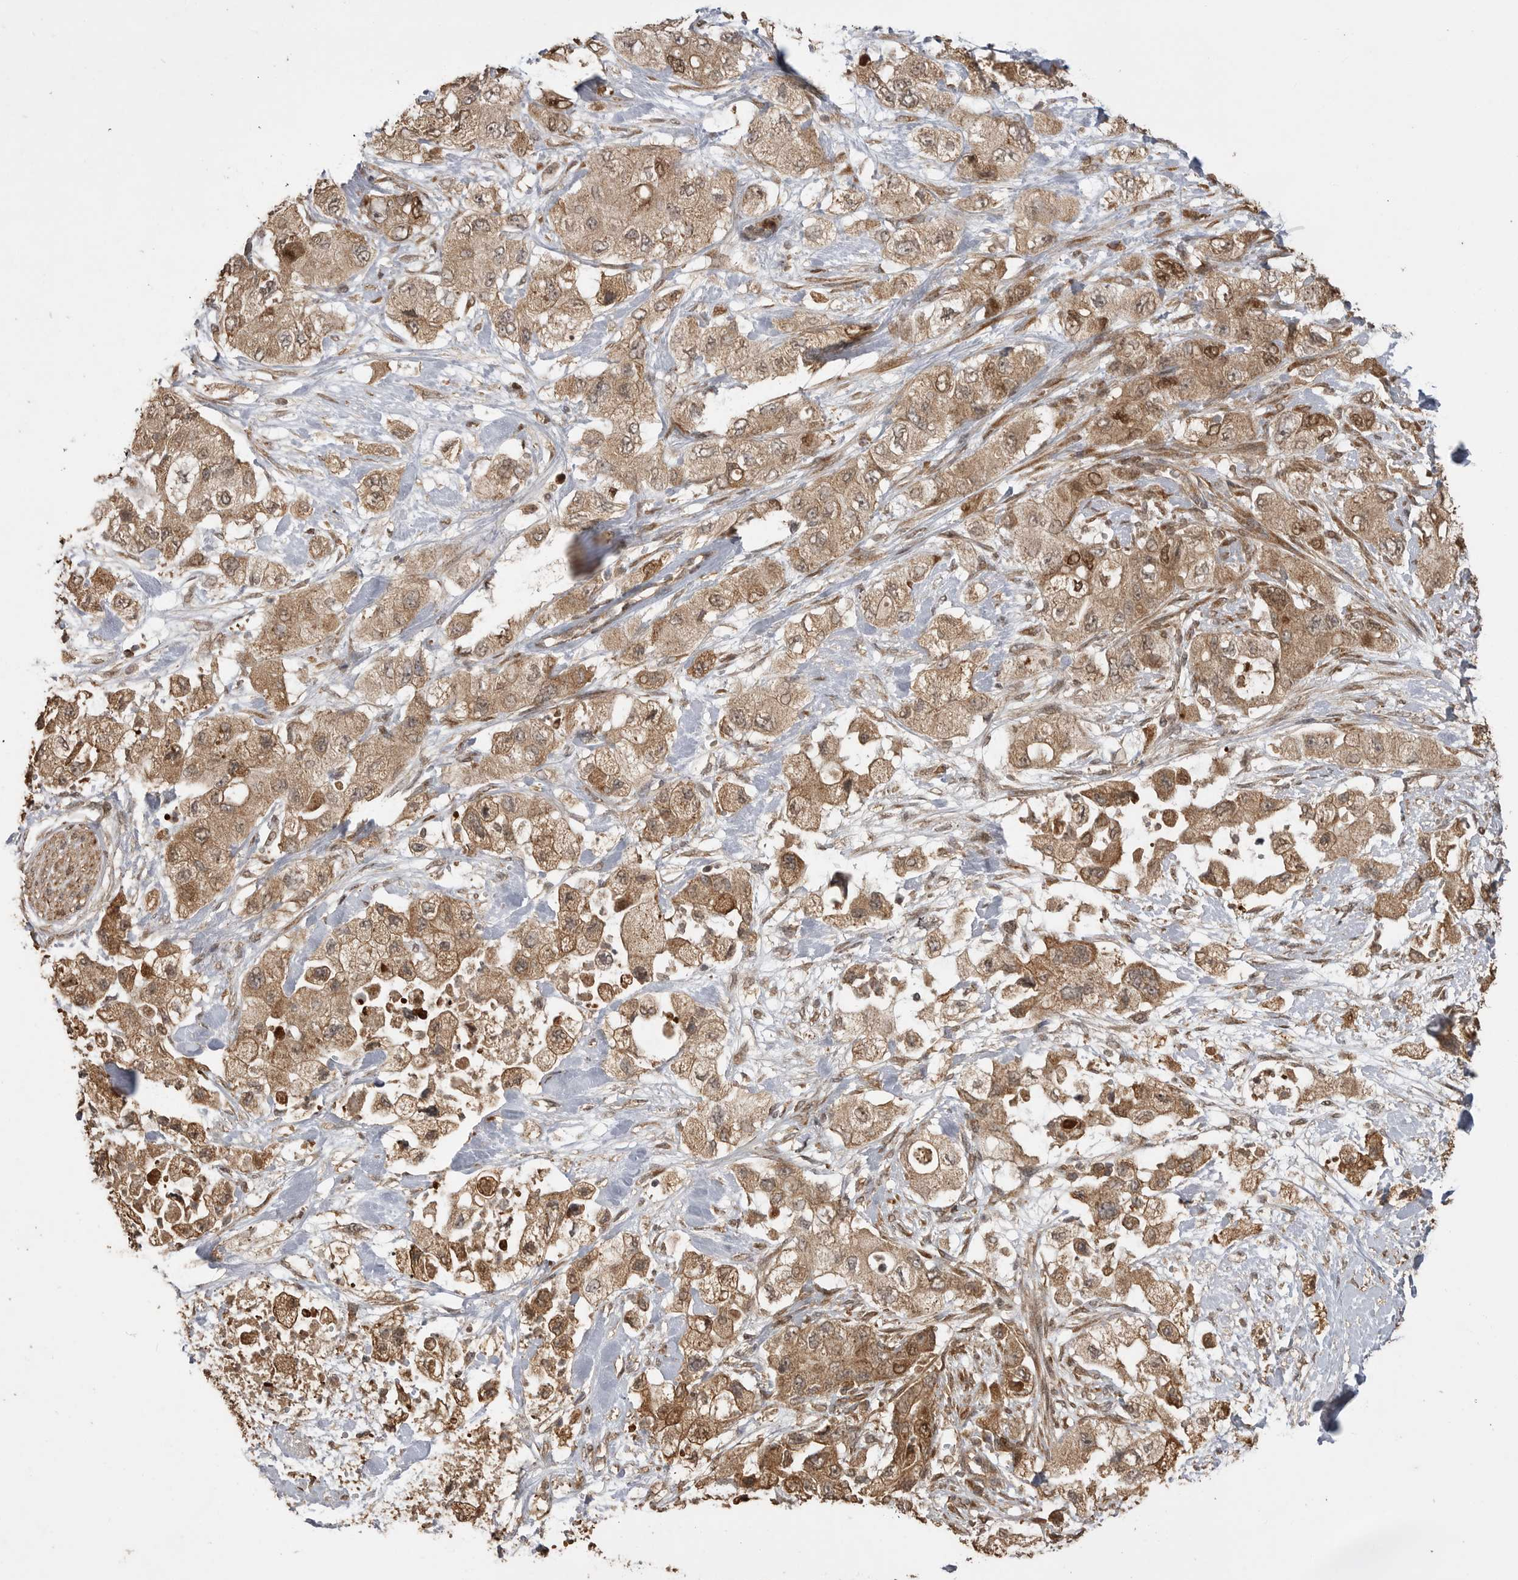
{"staining": {"intensity": "moderate", "quantity": ">75%", "location": "cytoplasmic/membranous"}, "tissue": "pancreatic cancer", "cell_type": "Tumor cells", "image_type": "cancer", "snomed": [{"axis": "morphology", "description": "Adenocarcinoma, NOS"}, {"axis": "topography", "description": "Pancreas"}], "caption": "Immunohistochemistry (IHC) of pancreatic cancer (adenocarcinoma) reveals medium levels of moderate cytoplasmic/membranous positivity in about >75% of tumor cells. Immunohistochemistry stains the protein in brown and the nuclei are stained blue.", "gene": "BOC", "patient": {"sex": "female", "age": 73}}